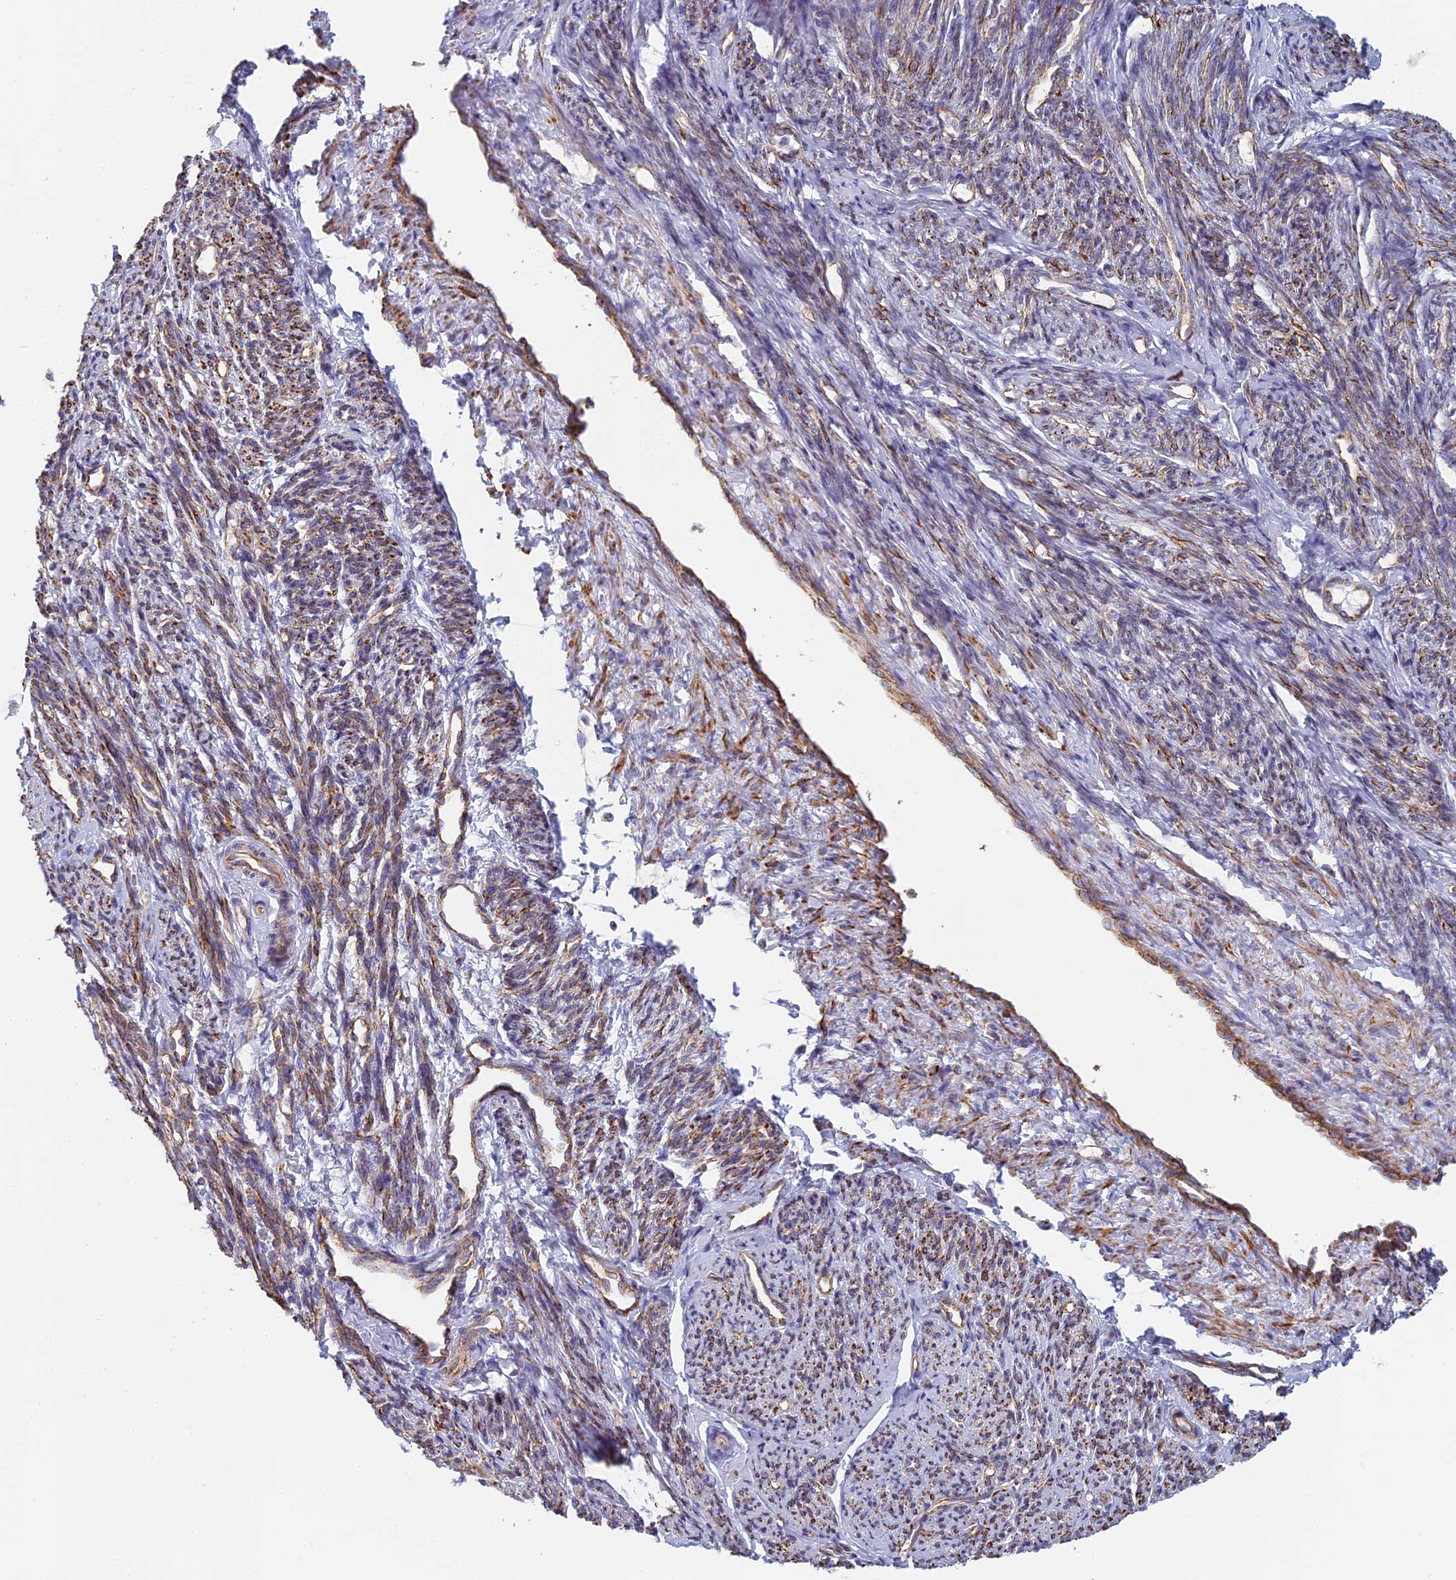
{"staining": {"intensity": "strong", "quantity": "<25%", "location": "cytoplasmic/membranous"}, "tissue": "smooth muscle", "cell_type": "Smooth muscle cells", "image_type": "normal", "snomed": [{"axis": "morphology", "description": "Normal tissue, NOS"}, {"axis": "topography", "description": "Smooth muscle"}, {"axis": "topography", "description": "Uterus"}], "caption": "A brown stain shows strong cytoplasmic/membranous positivity of a protein in smooth muscle cells of benign human smooth muscle. (DAB (3,3'-diaminobenzidine) IHC, brown staining for protein, blue staining for nuclei).", "gene": "DDA1", "patient": {"sex": "female", "age": 59}}